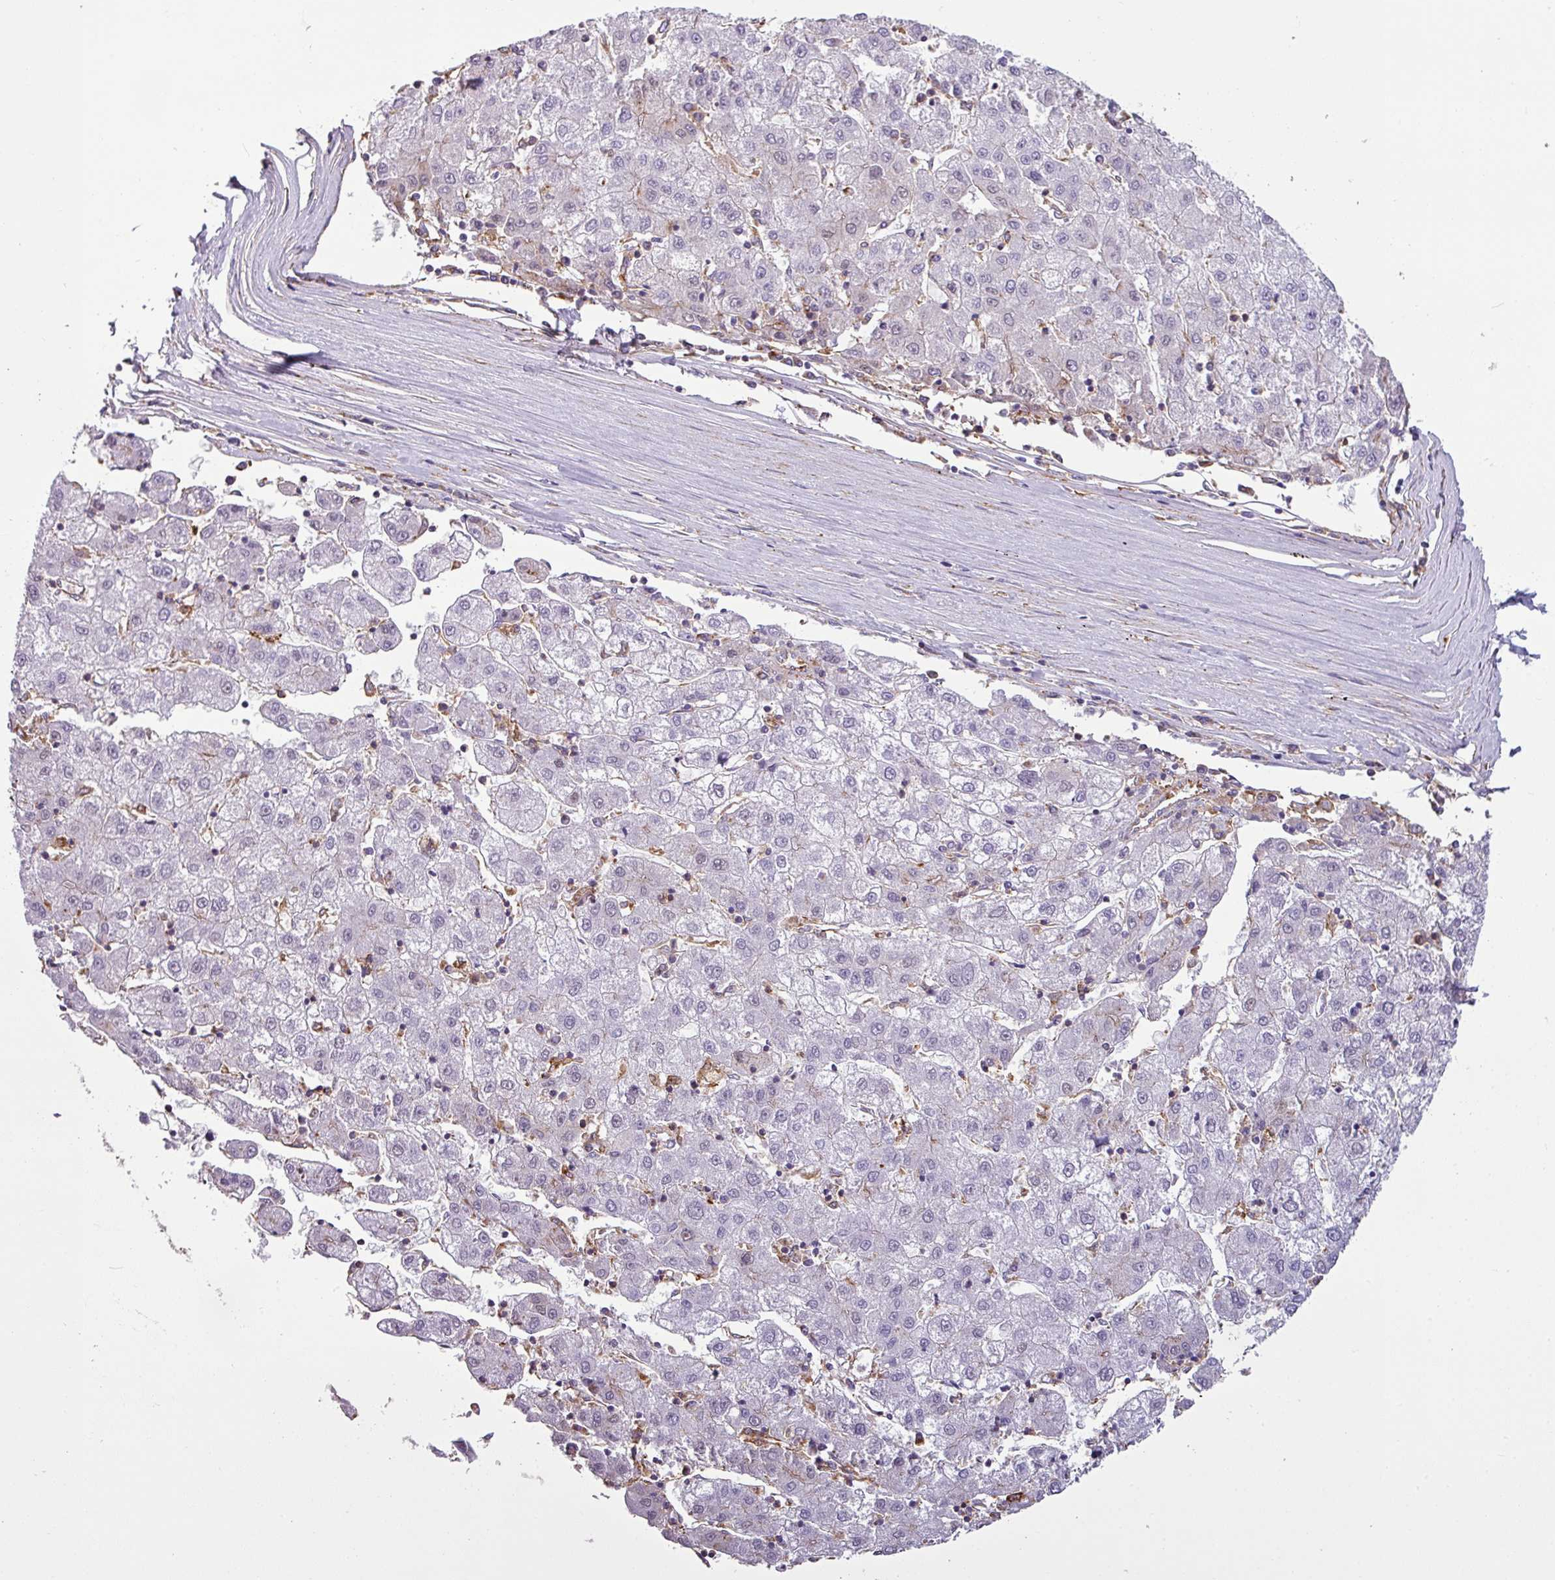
{"staining": {"intensity": "negative", "quantity": "none", "location": "none"}, "tissue": "liver cancer", "cell_type": "Tumor cells", "image_type": "cancer", "snomed": [{"axis": "morphology", "description": "Carcinoma, Hepatocellular, NOS"}, {"axis": "topography", "description": "Liver"}], "caption": "Tumor cells show no significant protein positivity in hepatocellular carcinoma (liver).", "gene": "XNDC1N", "patient": {"sex": "male", "age": 72}}